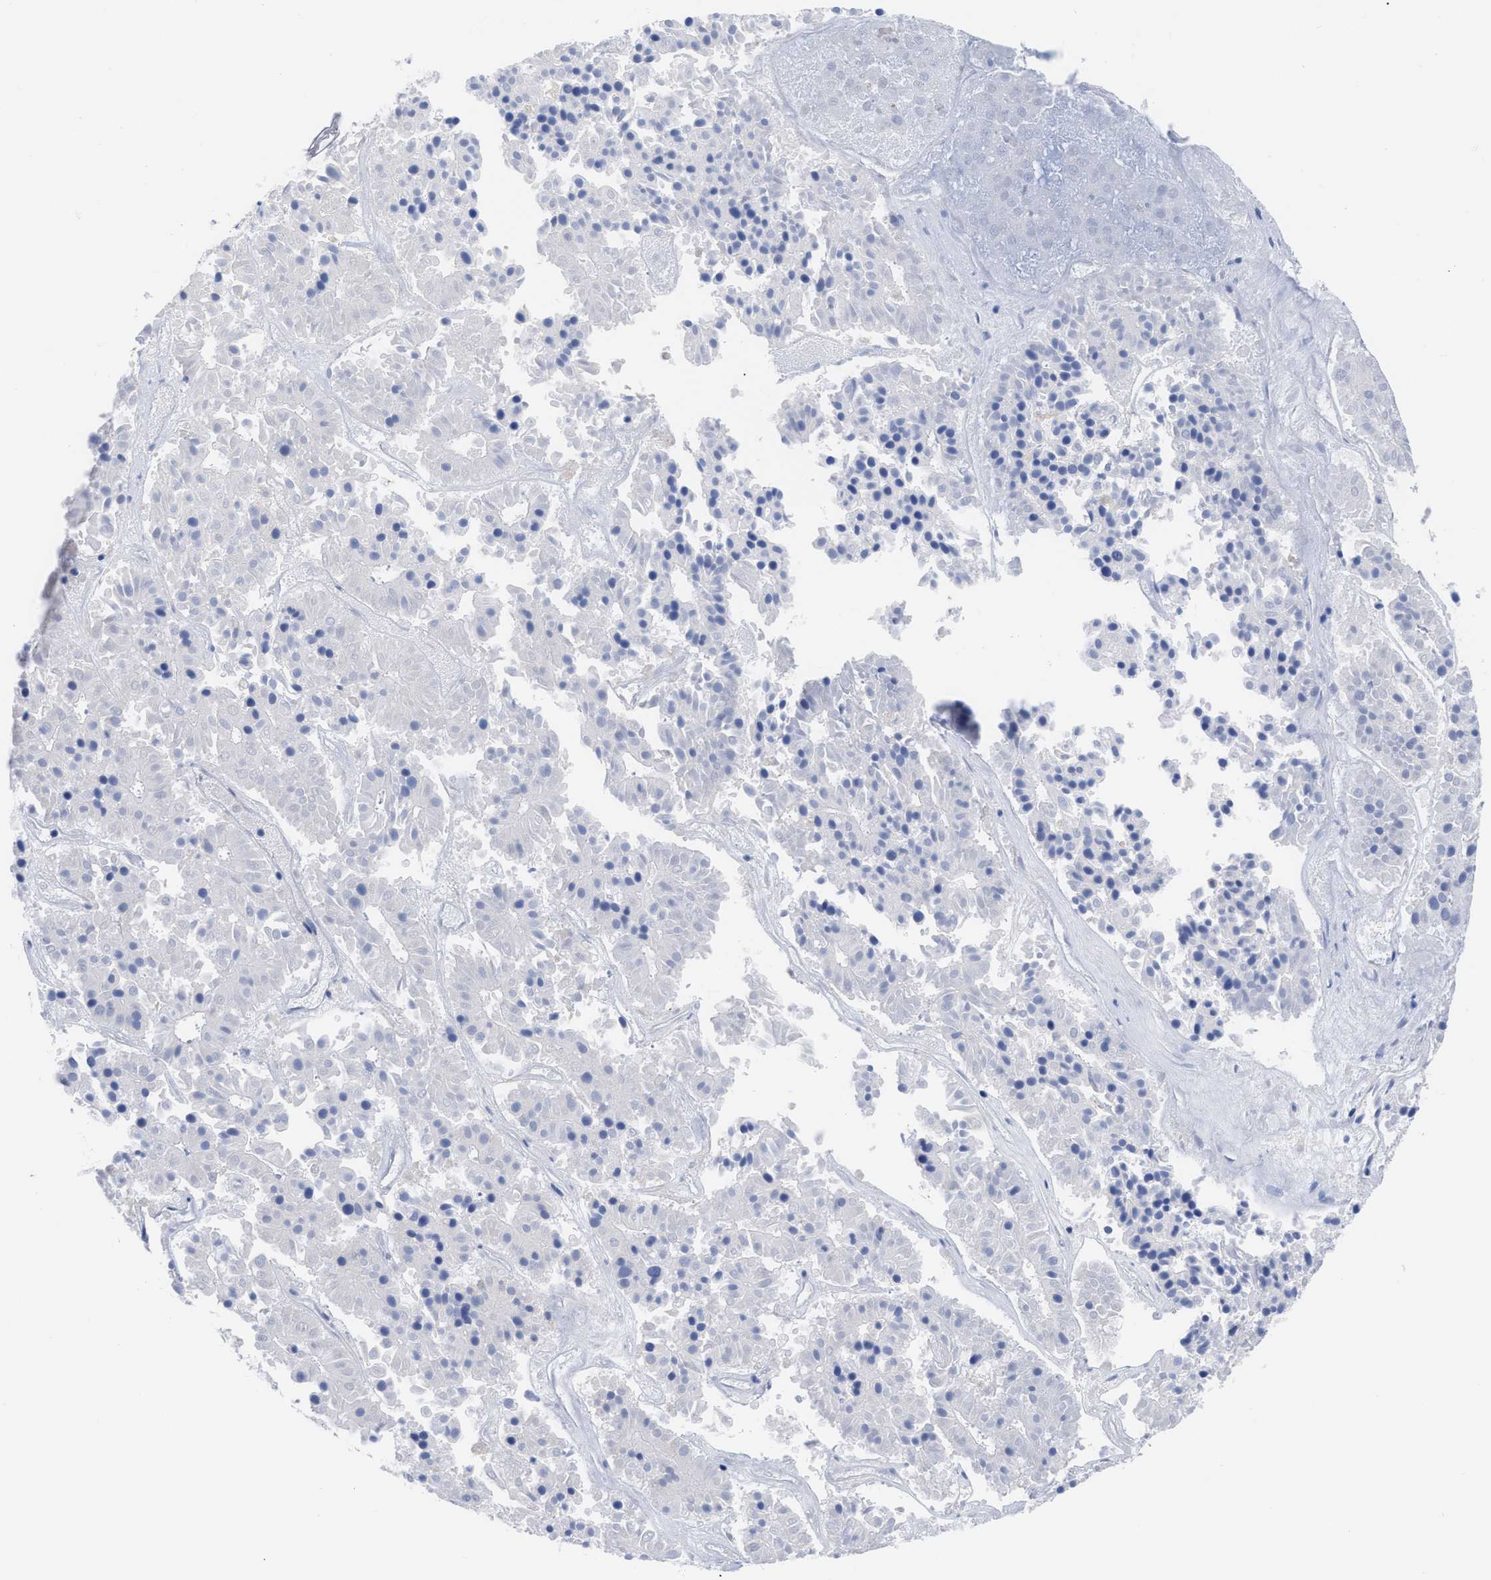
{"staining": {"intensity": "negative", "quantity": "none", "location": "none"}, "tissue": "pancreatic cancer", "cell_type": "Tumor cells", "image_type": "cancer", "snomed": [{"axis": "morphology", "description": "Adenocarcinoma, NOS"}, {"axis": "topography", "description": "Pancreas"}], "caption": "A photomicrograph of human pancreatic cancer (adenocarcinoma) is negative for staining in tumor cells.", "gene": "IRAG2", "patient": {"sex": "male", "age": 50}}